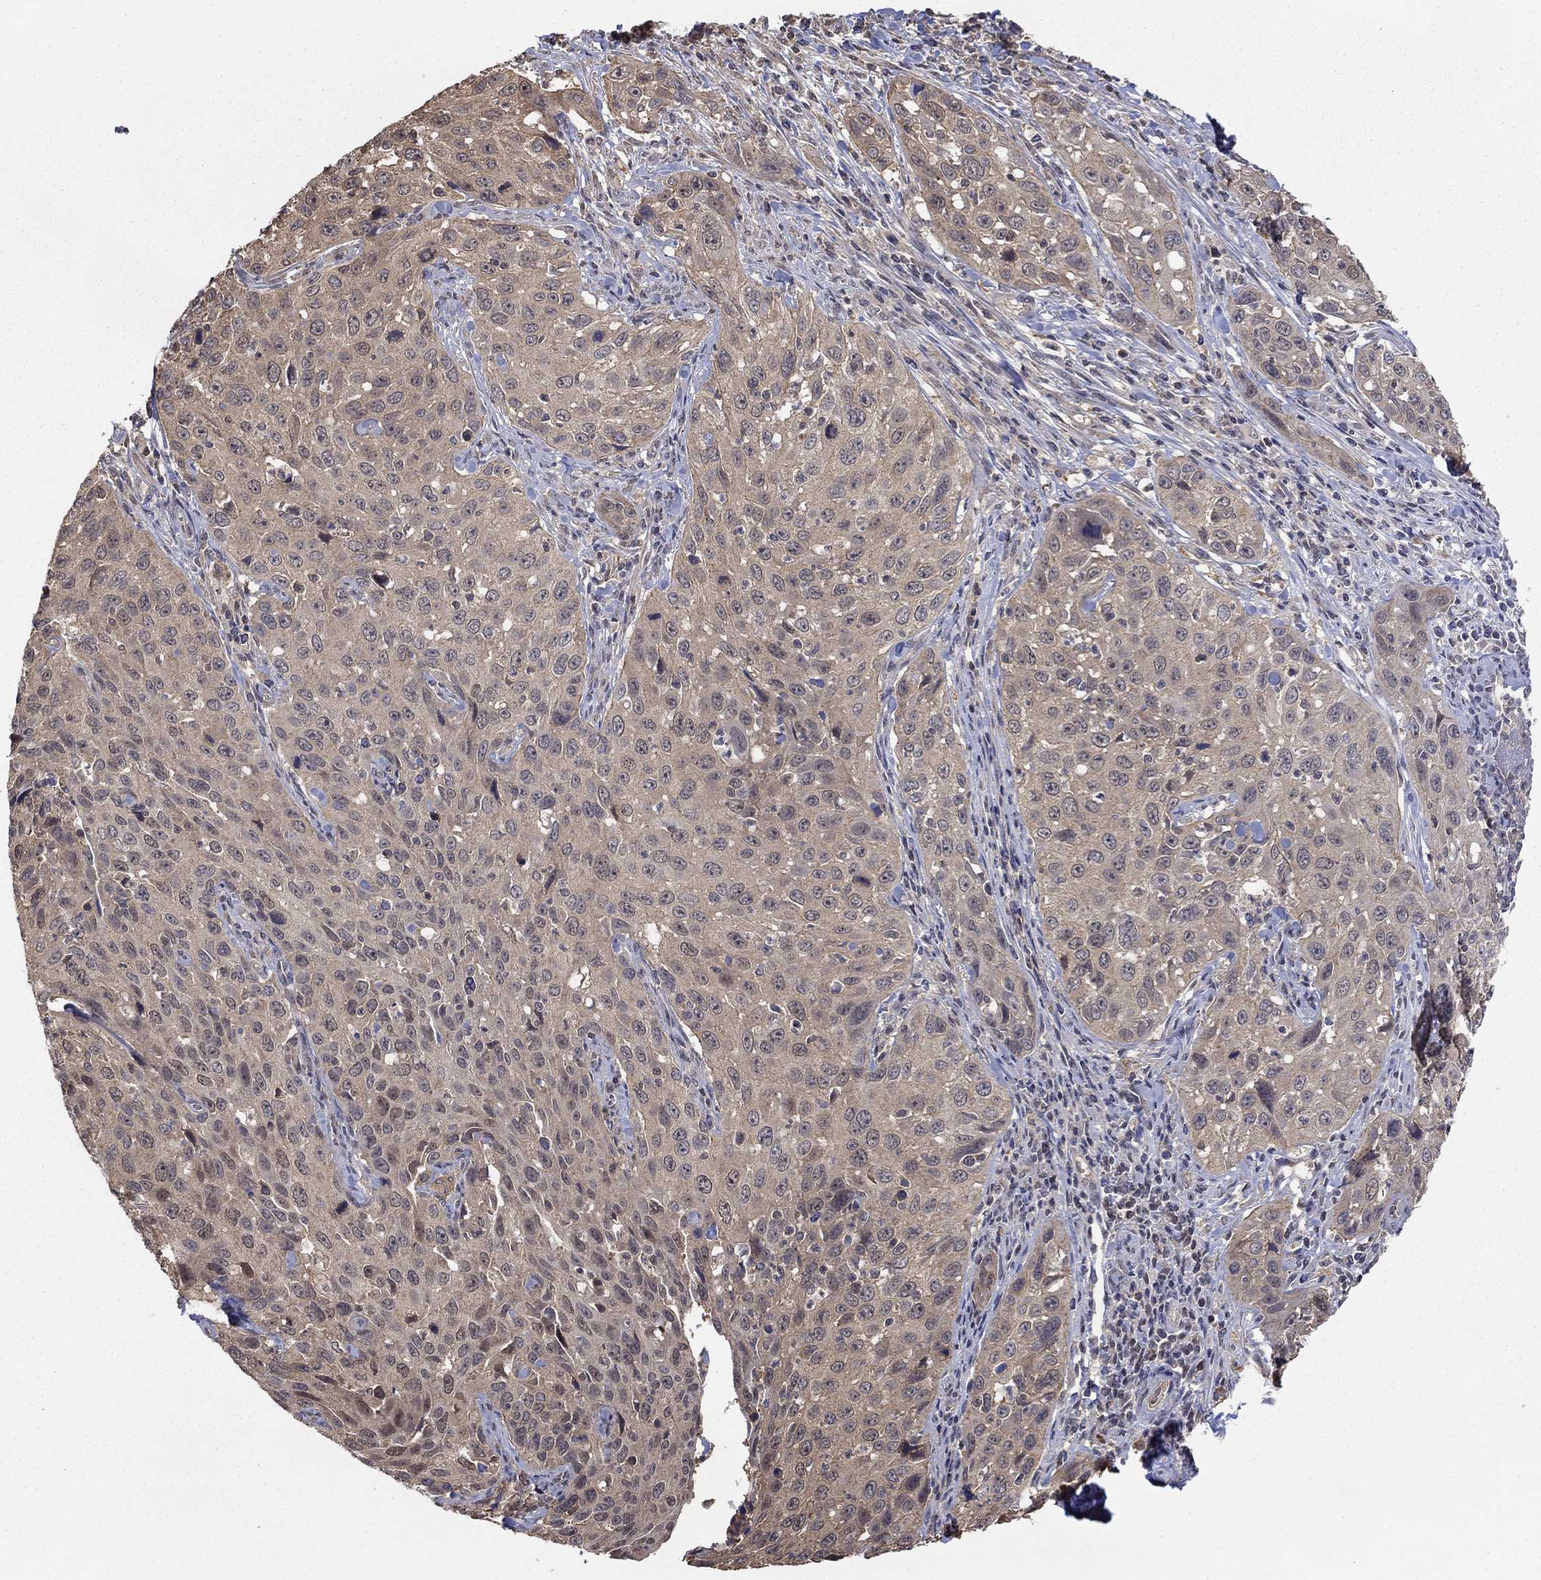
{"staining": {"intensity": "weak", "quantity": "25%-75%", "location": "cytoplasmic/membranous"}, "tissue": "cervical cancer", "cell_type": "Tumor cells", "image_type": "cancer", "snomed": [{"axis": "morphology", "description": "Squamous cell carcinoma, NOS"}, {"axis": "topography", "description": "Cervix"}], "caption": "Tumor cells display weak cytoplasmic/membranous positivity in about 25%-75% of cells in squamous cell carcinoma (cervical).", "gene": "RNF114", "patient": {"sex": "female", "age": 26}}